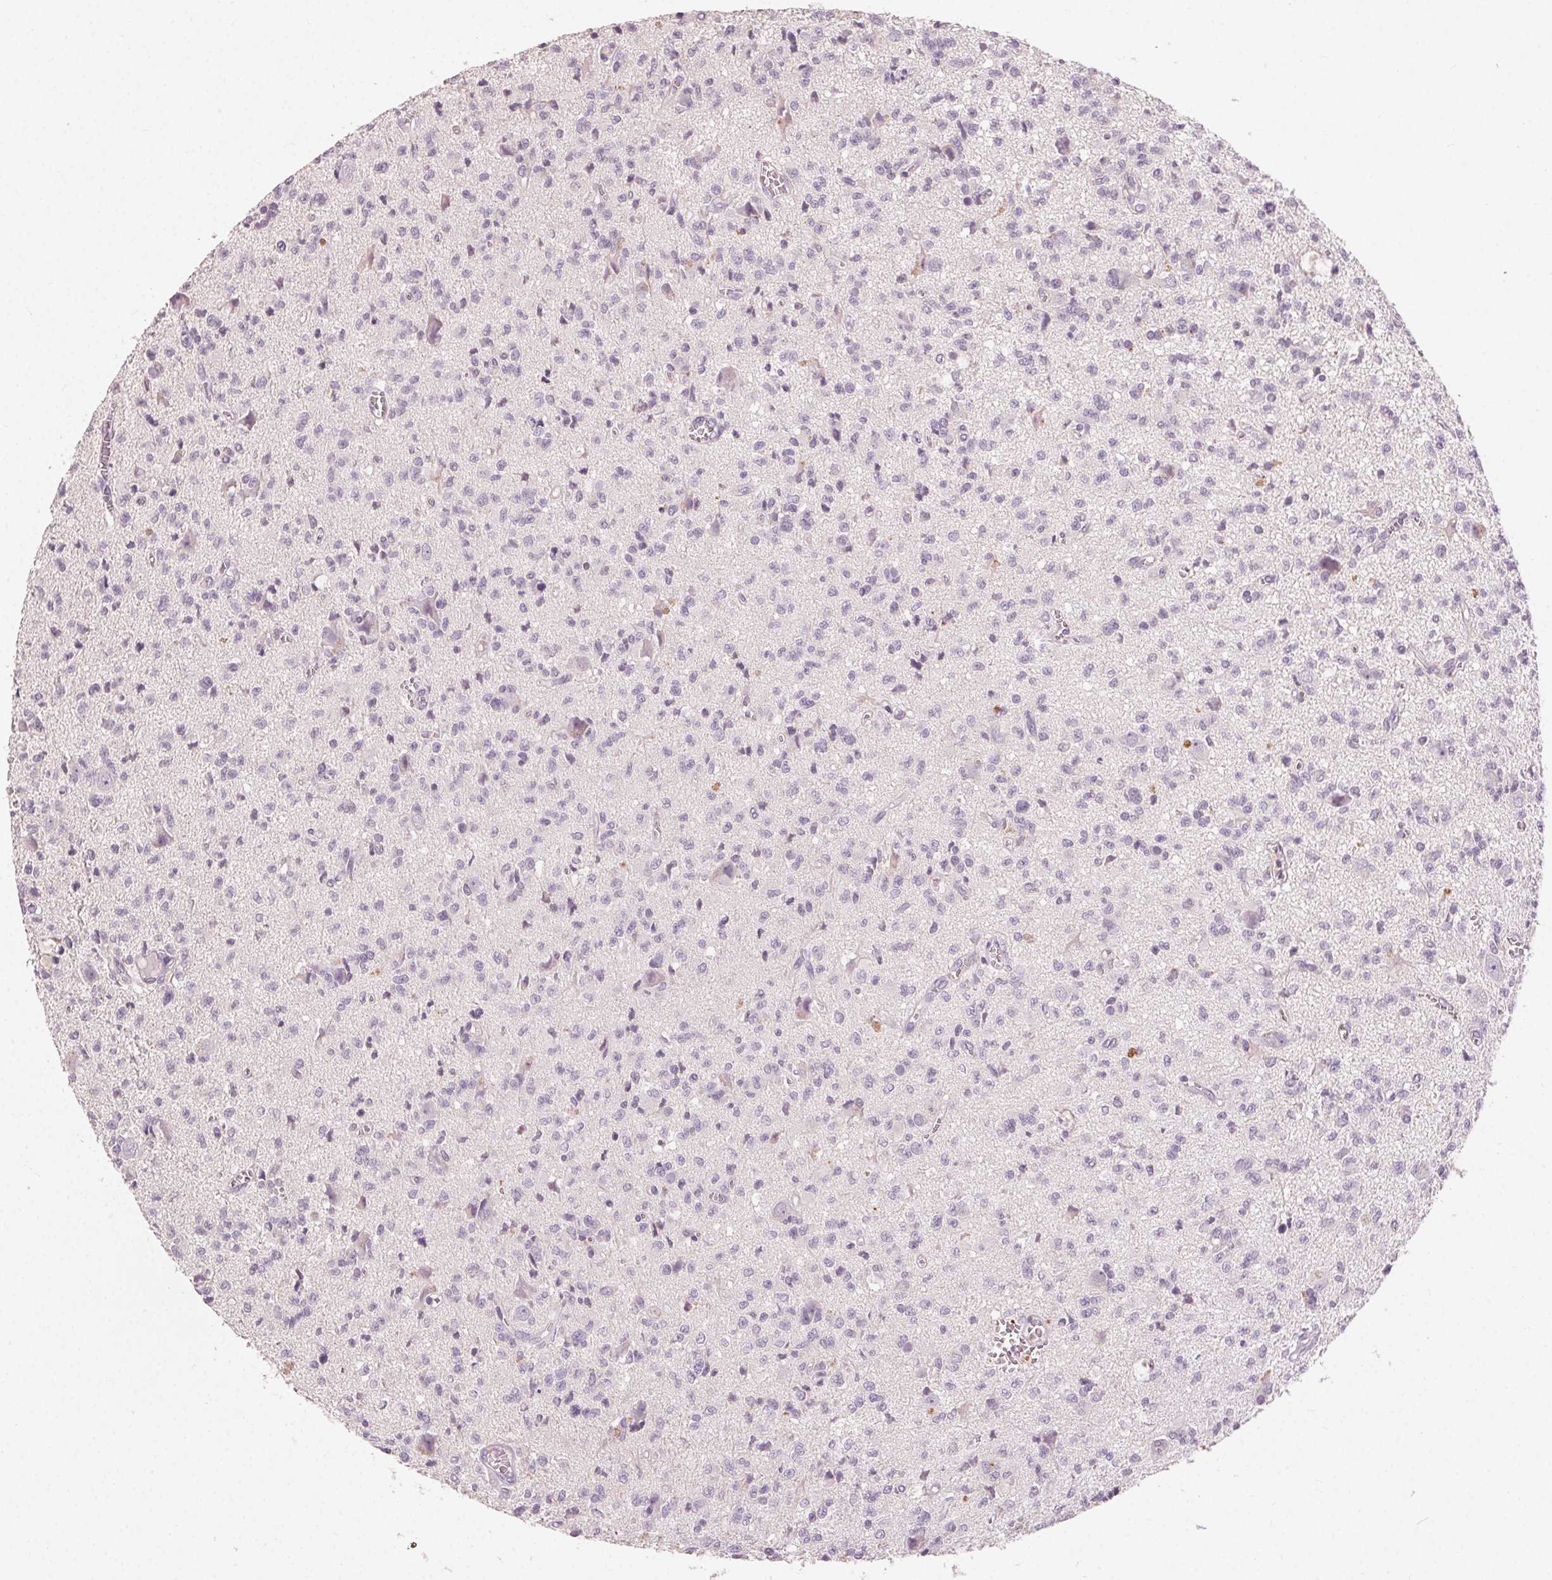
{"staining": {"intensity": "negative", "quantity": "none", "location": "none"}, "tissue": "glioma", "cell_type": "Tumor cells", "image_type": "cancer", "snomed": [{"axis": "morphology", "description": "Glioma, malignant, Low grade"}, {"axis": "topography", "description": "Brain"}], "caption": "DAB (3,3'-diaminobenzidine) immunohistochemical staining of low-grade glioma (malignant) reveals no significant expression in tumor cells.", "gene": "CLTRN", "patient": {"sex": "male", "age": 64}}